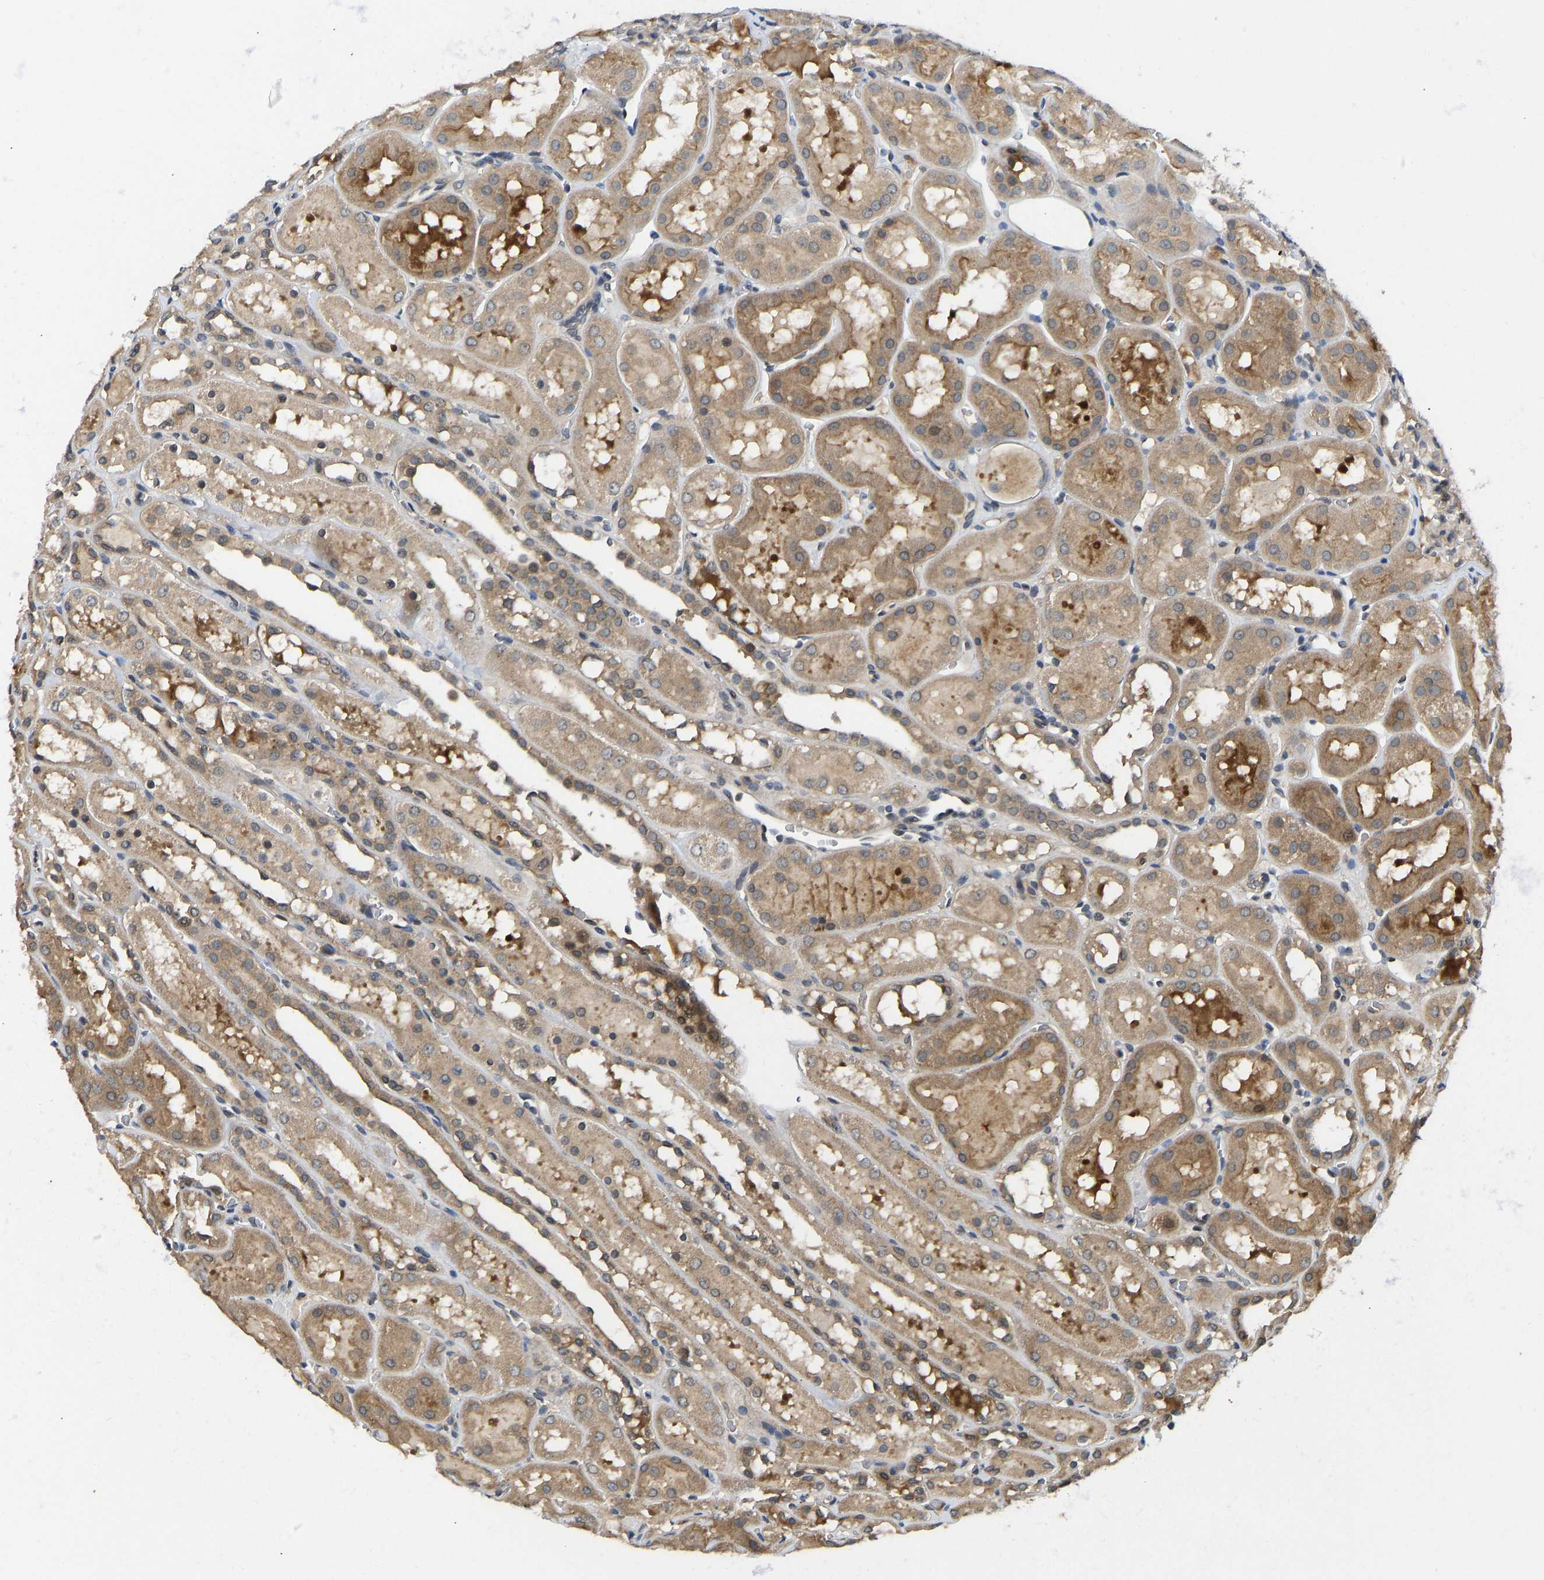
{"staining": {"intensity": "weak", "quantity": "<25%", "location": "cytoplasmic/membranous"}, "tissue": "kidney", "cell_type": "Cells in glomeruli", "image_type": "normal", "snomed": [{"axis": "morphology", "description": "Normal tissue, NOS"}, {"axis": "topography", "description": "Kidney"}, {"axis": "topography", "description": "Urinary bladder"}], "caption": "Image shows no significant protein positivity in cells in glomeruli of normal kidney.", "gene": "NDRG3", "patient": {"sex": "male", "age": 16}}